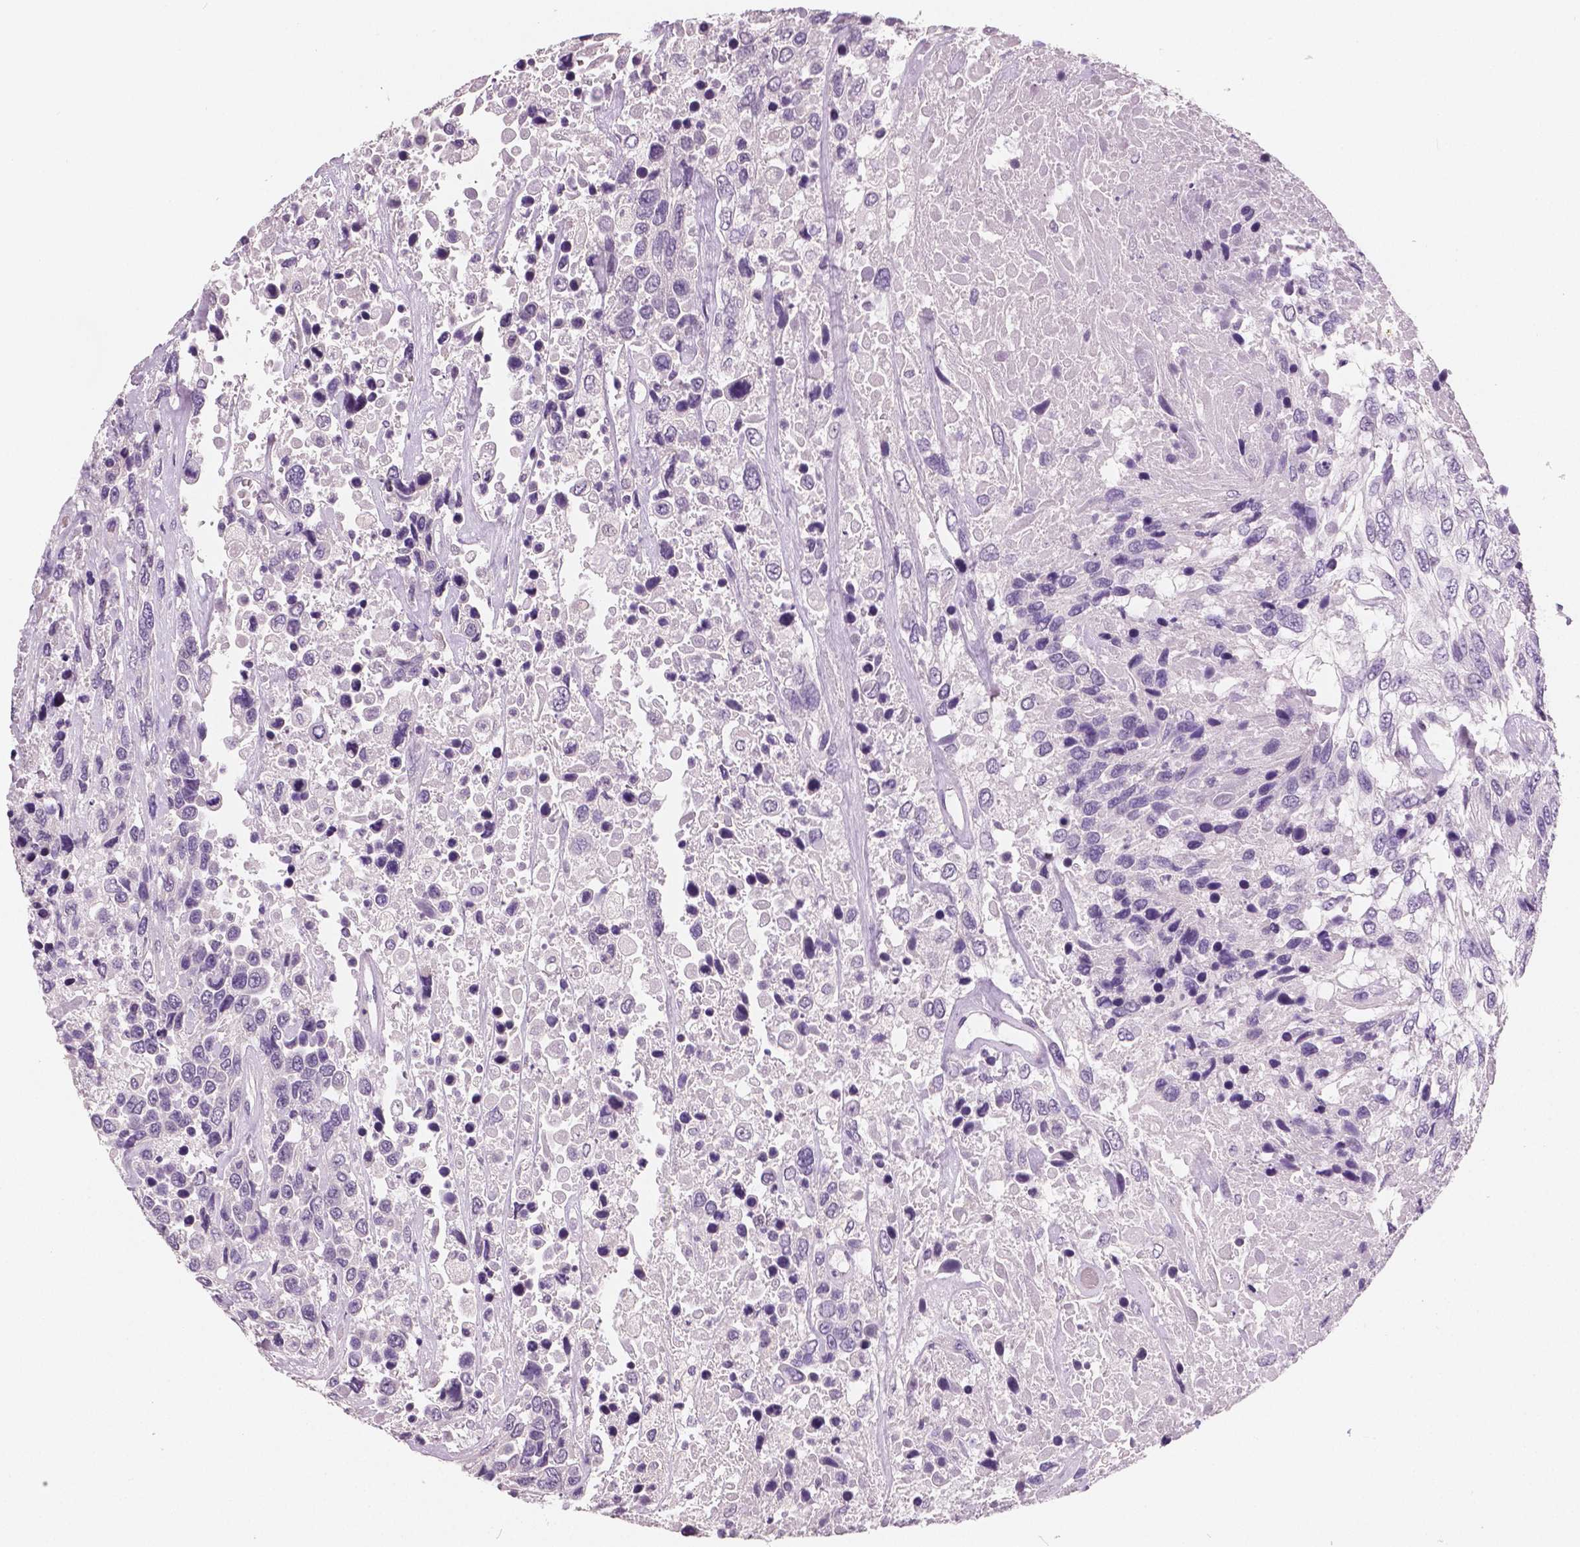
{"staining": {"intensity": "negative", "quantity": "none", "location": "none"}, "tissue": "urothelial cancer", "cell_type": "Tumor cells", "image_type": "cancer", "snomed": [{"axis": "morphology", "description": "Urothelial carcinoma, High grade"}, {"axis": "topography", "description": "Urinary bladder"}], "caption": "Immunohistochemistry (IHC) image of neoplastic tissue: human urothelial cancer stained with DAB shows no significant protein expression in tumor cells. (Stains: DAB (3,3'-diaminobenzidine) IHC with hematoxylin counter stain, Microscopy: brightfield microscopy at high magnification).", "gene": "TSPAN7", "patient": {"sex": "female", "age": 70}}